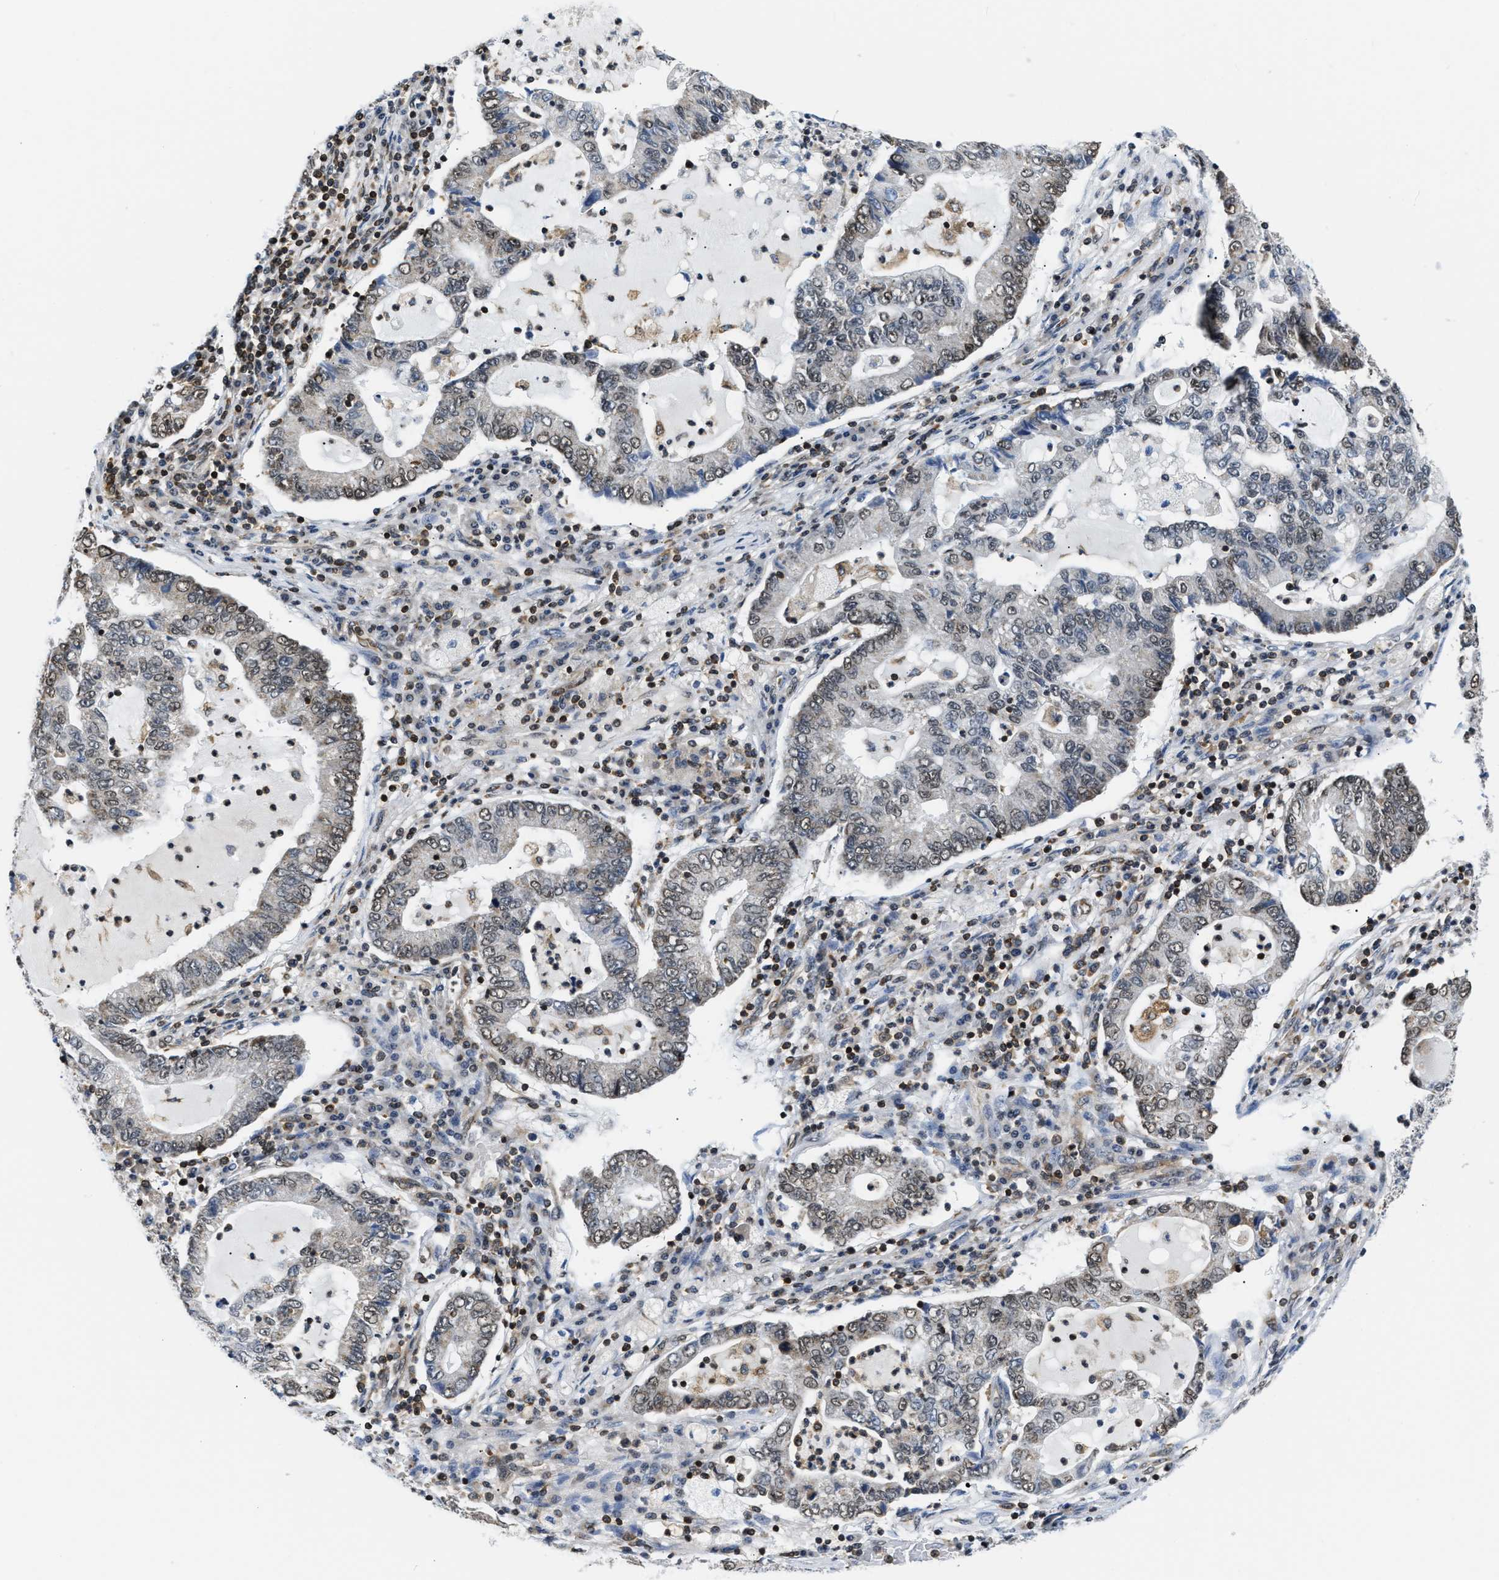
{"staining": {"intensity": "weak", "quantity": "<25%", "location": "nuclear"}, "tissue": "lung cancer", "cell_type": "Tumor cells", "image_type": "cancer", "snomed": [{"axis": "morphology", "description": "Adenocarcinoma, NOS"}, {"axis": "topography", "description": "Lung"}], "caption": "DAB immunohistochemical staining of human lung adenocarcinoma reveals no significant staining in tumor cells.", "gene": "STK10", "patient": {"sex": "female", "age": 51}}